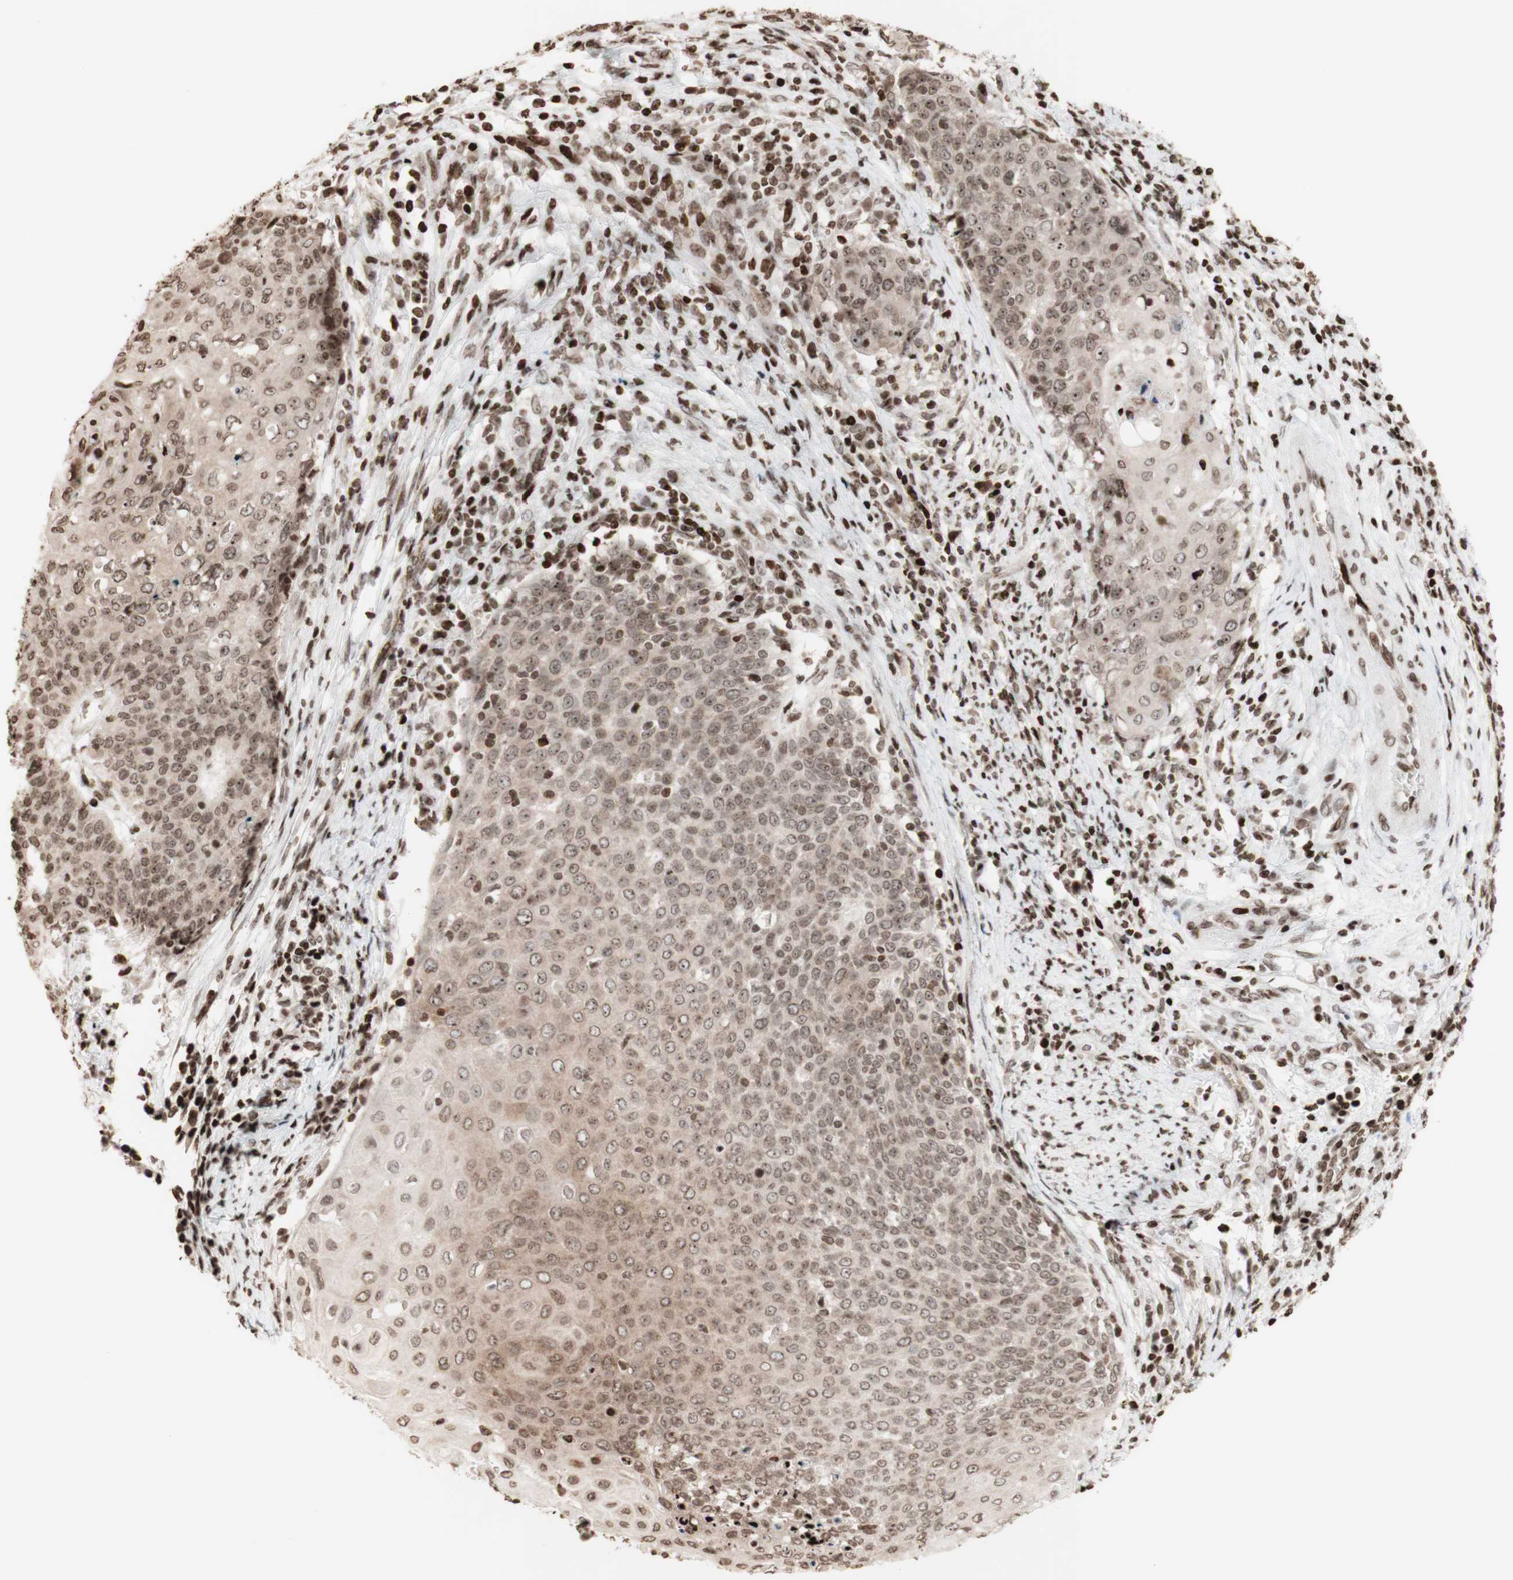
{"staining": {"intensity": "weak", "quantity": ">75%", "location": "cytoplasmic/membranous,nuclear"}, "tissue": "cervical cancer", "cell_type": "Tumor cells", "image_type": "cancer", "snomed": [{"axis": "morphology", "description": "Squamous cell carcinoma, NOS"}, {"axis": "topography", "description": "Cervix"}], "caption": "The histopathology image displays staining of squamous cell carcinoma (cervical), revealing weak cytoplasmic/membranous and nuclear protein positivity (brown color) within tumor cells. The staining was performed using DAB to visualize the protein expression in brown, while the nuclei were stained in blue with hematoxylin (Magnification: 20x).", "gene": "NCAPD2", "patient": {"sex": "female", "age": 39}}